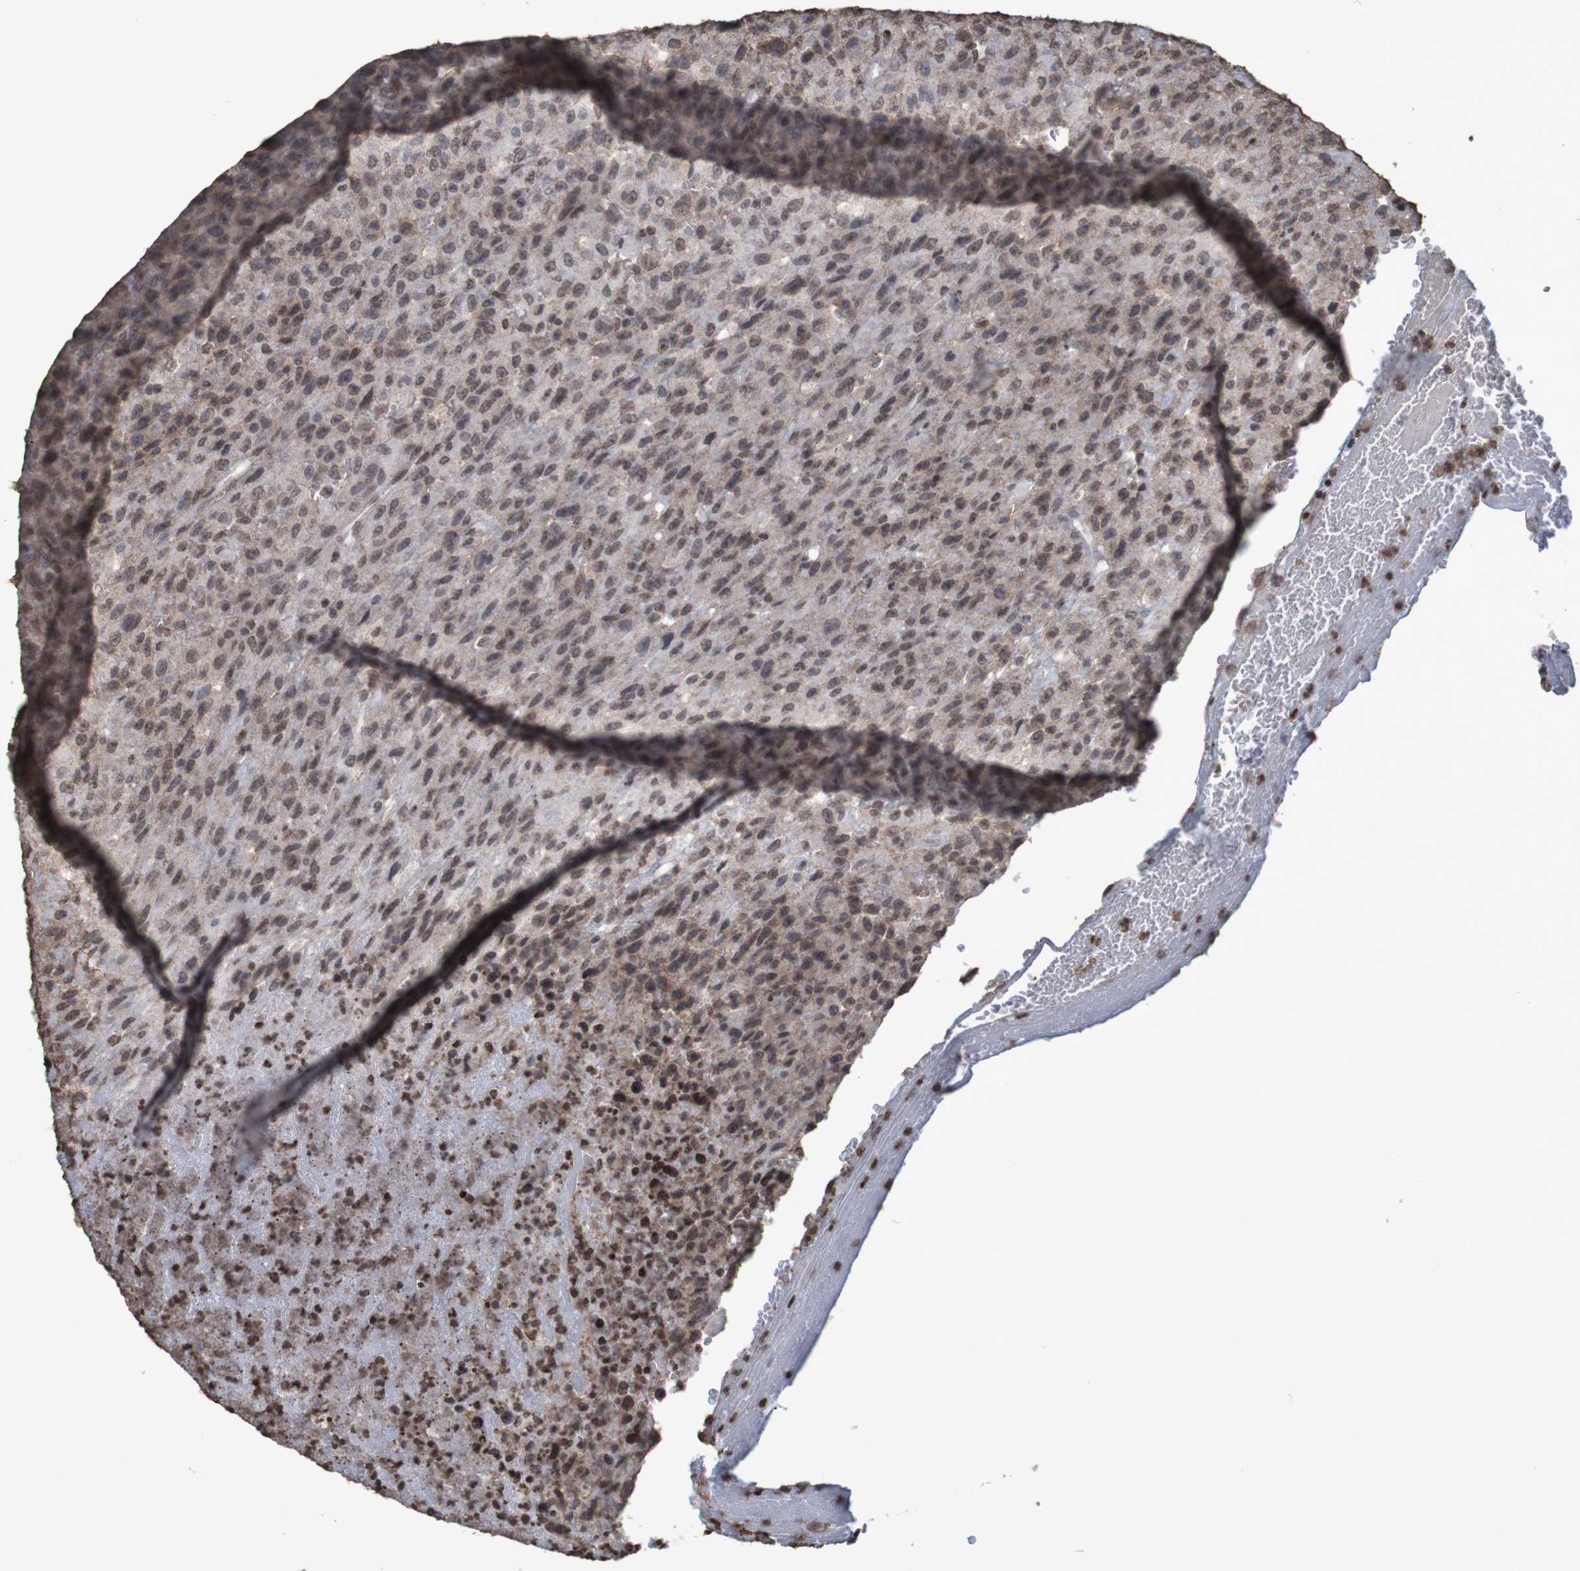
{"staining": {"intensity": "moderate", "quantity": ">75%", "location": "nuclear"}, "tissue": "urothelial cancer", "cell_type": "Tumor cells", "image_type": "cancer", "snomed": [{"axis": "morphology", "description": "Urothelial carcinoma, High grade"}, {"axis": "topography", "description": "Urinary bladder"}], "caption": "Moderate nuclear protein positivity is identified in about >75% of tumor cells in urothelial cancer.", "gene": "GFI1", "patient": {"sex": "male", "age": 66}}